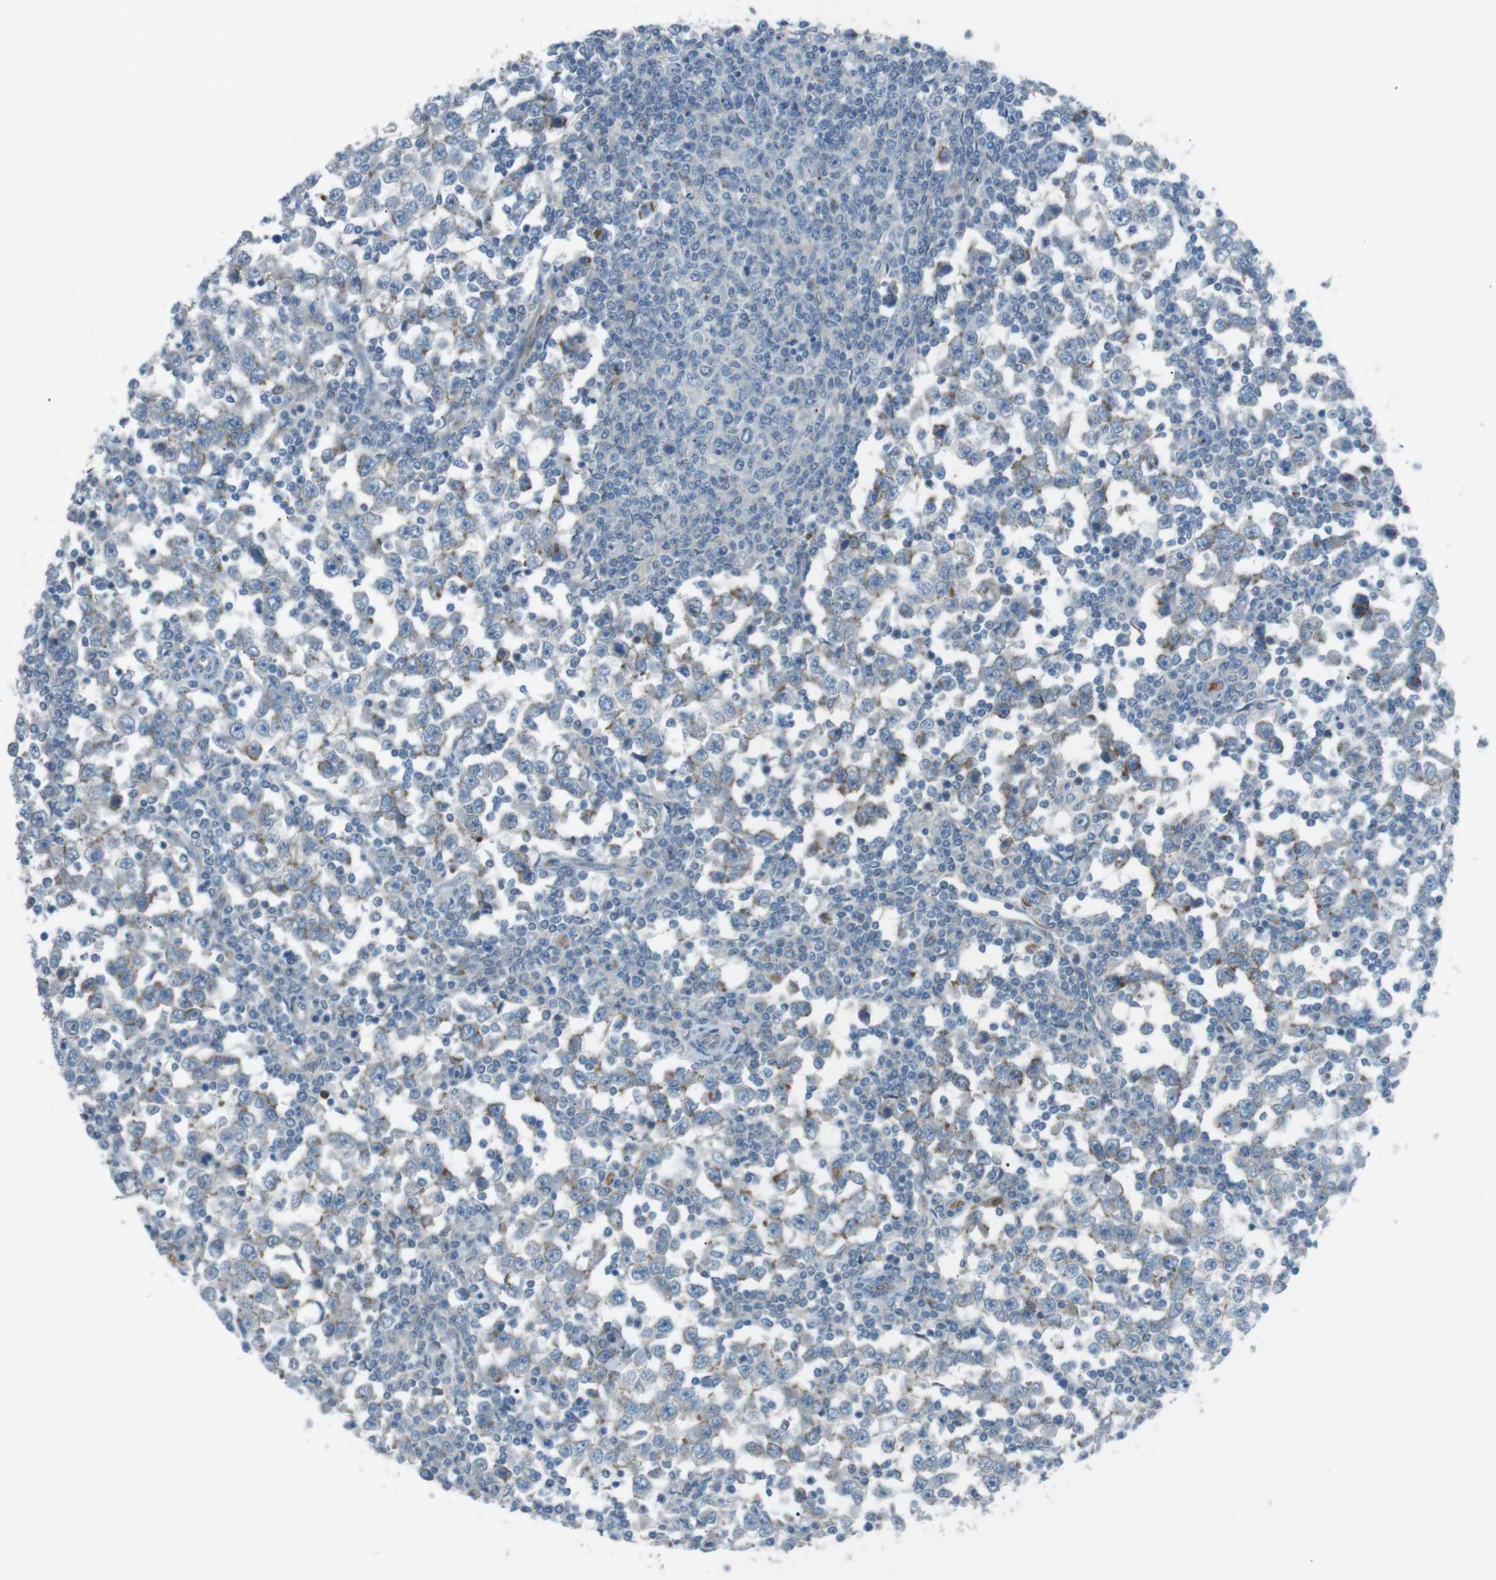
{"staining": {"intensity": "moderate", "quantity": "<25%", "location": "cytoplasmic/membranous"}, "tissue": "testis cancer", "cell_type": "Tumor cells", "image_type": "cancer", "snomed": [{"axis": "morphology", "description": "Seminoma, NOS"}, {"axis": "topography", "description": "Testis"}], "caption": "DAB (3,3'-diaminobenzidine) immunohistochemical staining of human testis seminoma reveals moderate cytoplasmic/membranous protein positivity in approximately <25% of tumor cells.", "gene": "SPTA1", "patient": {"sex": "male", "age": 65}}